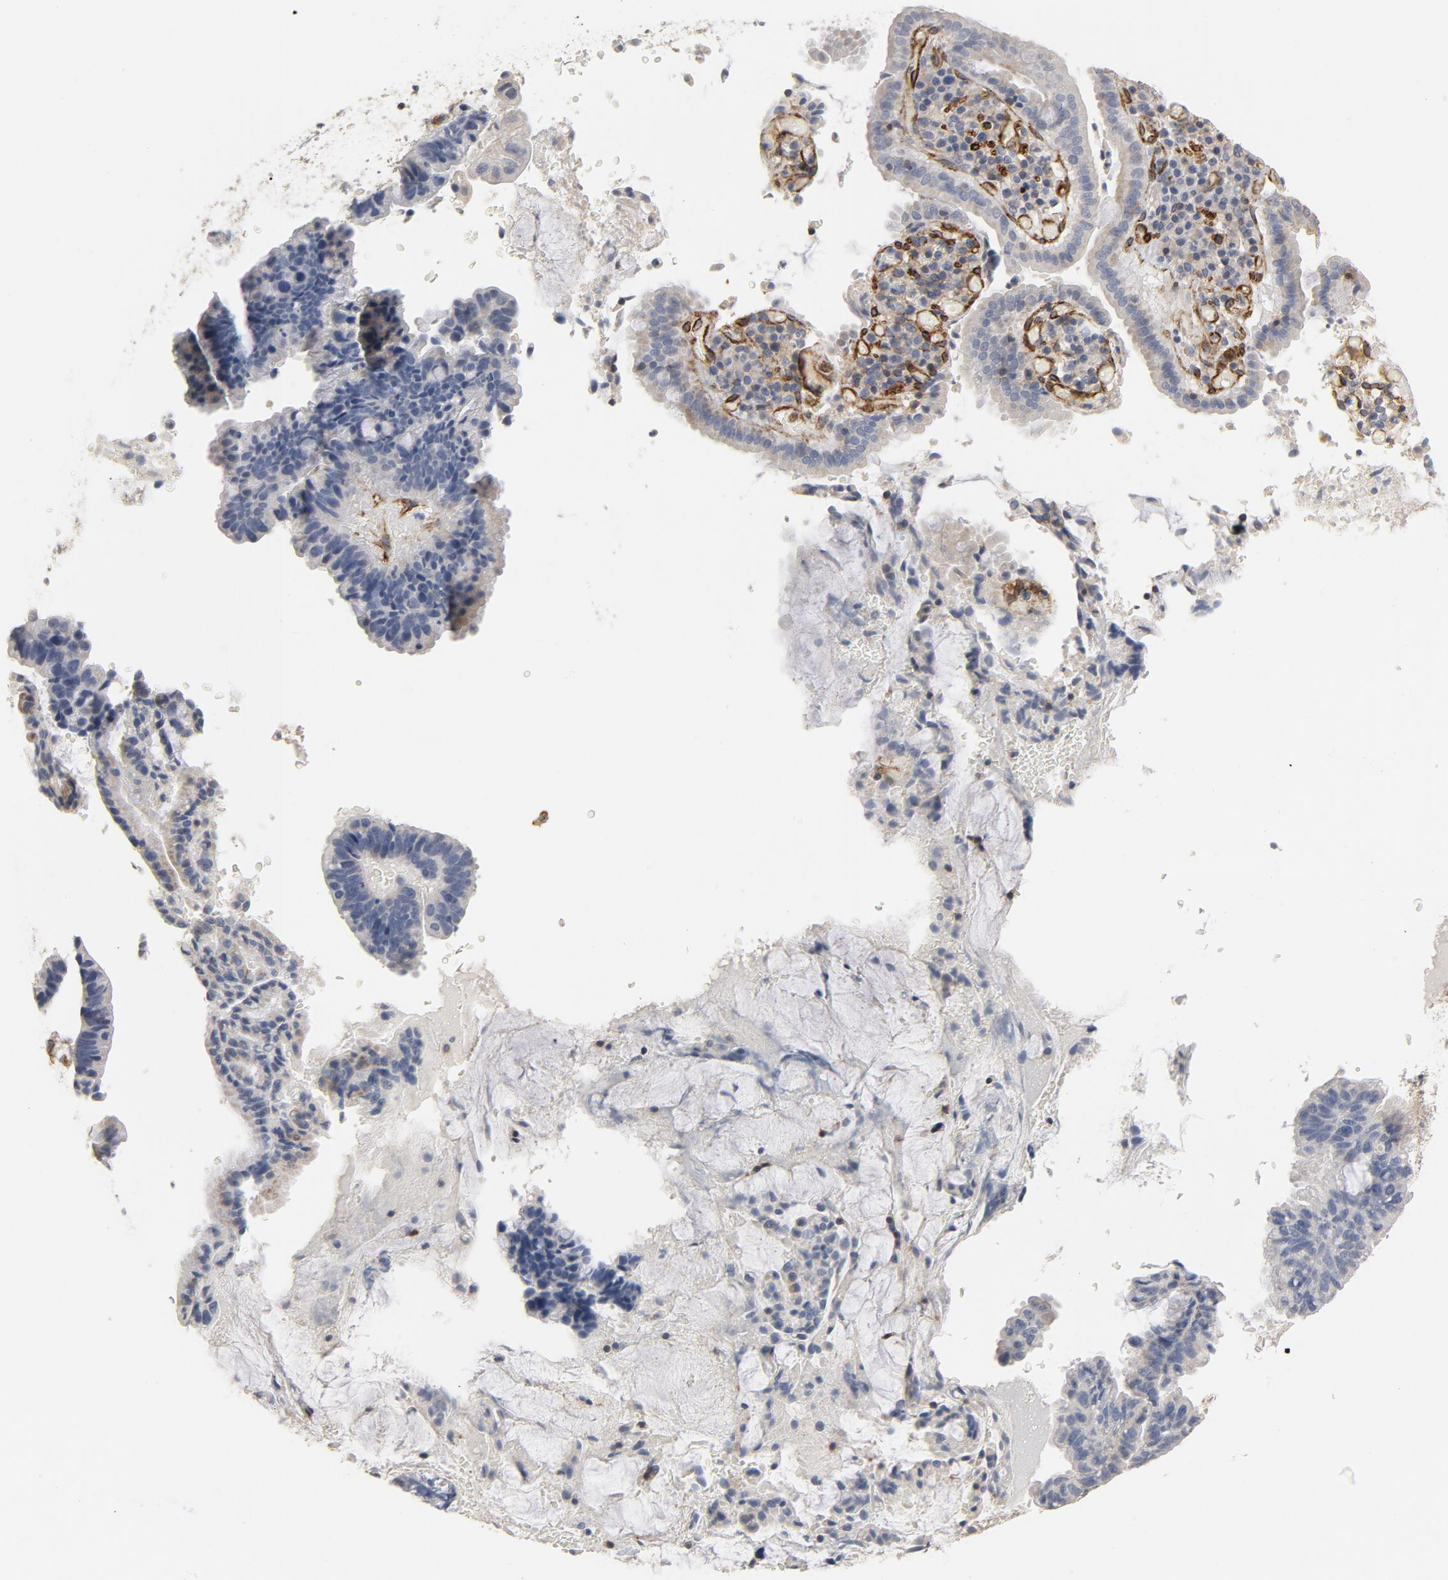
{"staining": {"intensity": "negative", "quantity": "none", "location": "none"}, "tissue": "pancreatic cancer", "cell_type": "Tumor cells", "image_type": "cancer", "snomed": [{"axis": "morphology", "description": "Adenocarcinoma, NOS"}, {"axis": "topography", "description": "Pancreas"}], "caption": "Immunohistochemistry (IHC) of pancreatic cancer reveals no expression in tumor cells.", "gene": "GNG2", "patient": {"sex": "male", "age": 82}}